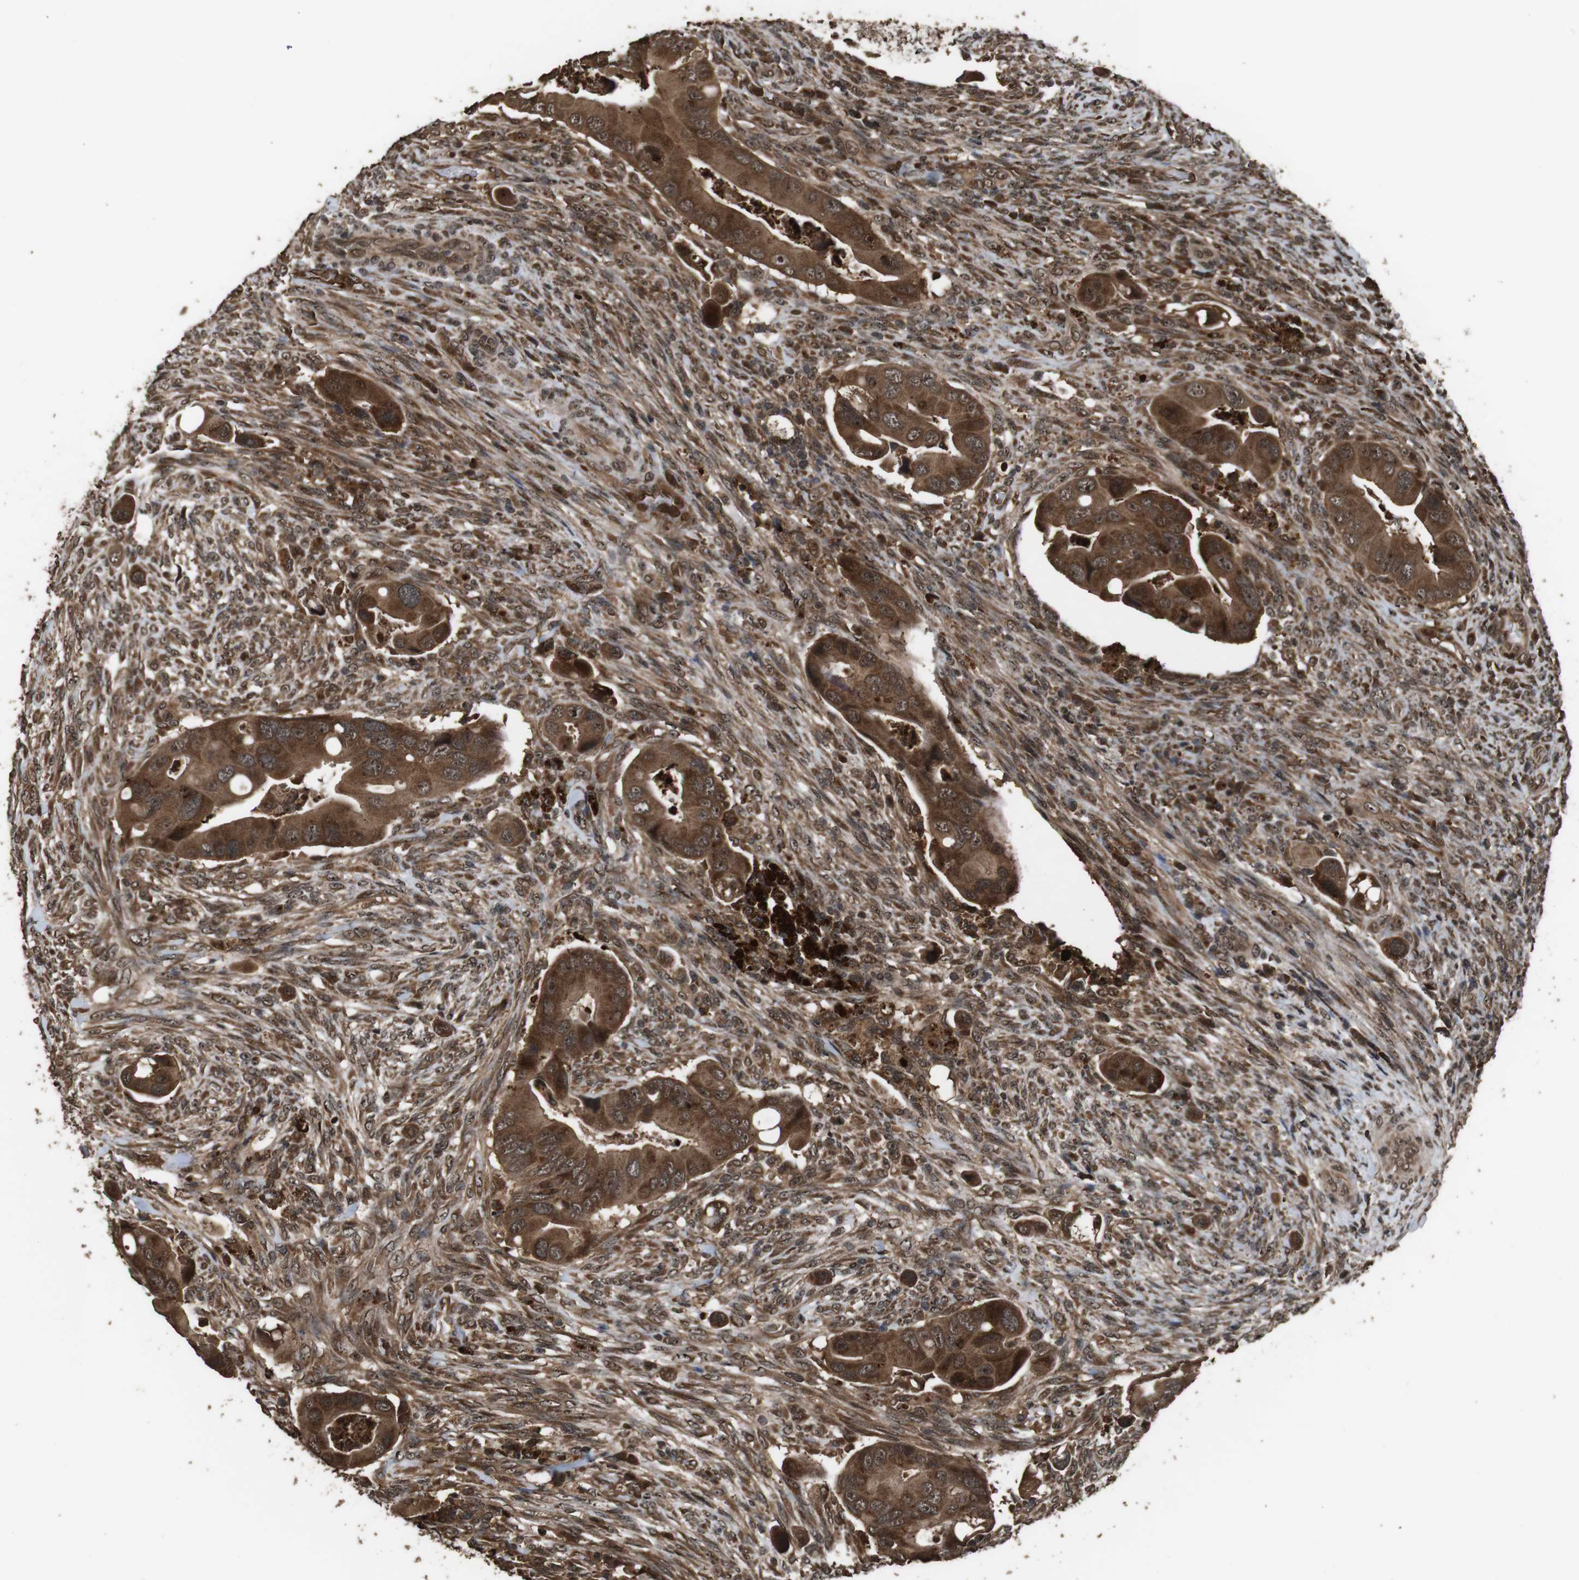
{"staining": {"intensity": "strong", "quantity": ">75%", "location": "cytoplasmic/membranous"}, "tissue": "colorectal cancer", "cell_type": "Tumor cells", "image_type": "cancer", "snomed": [{"axis": "morphology", "description": "Adenocarcinoma, NOS"}, {"axis": "topography", "description": "Rectum"}], "caption": "Immunohistochemical staining of human colorectal cancer (adenocarcinoma) demonstrates strong cytoplasmic/membranous protein positivity in approximately >75% of tumor cells.", "gene": "RRAS2", "patient": {"sex": "female", "age": 57}}